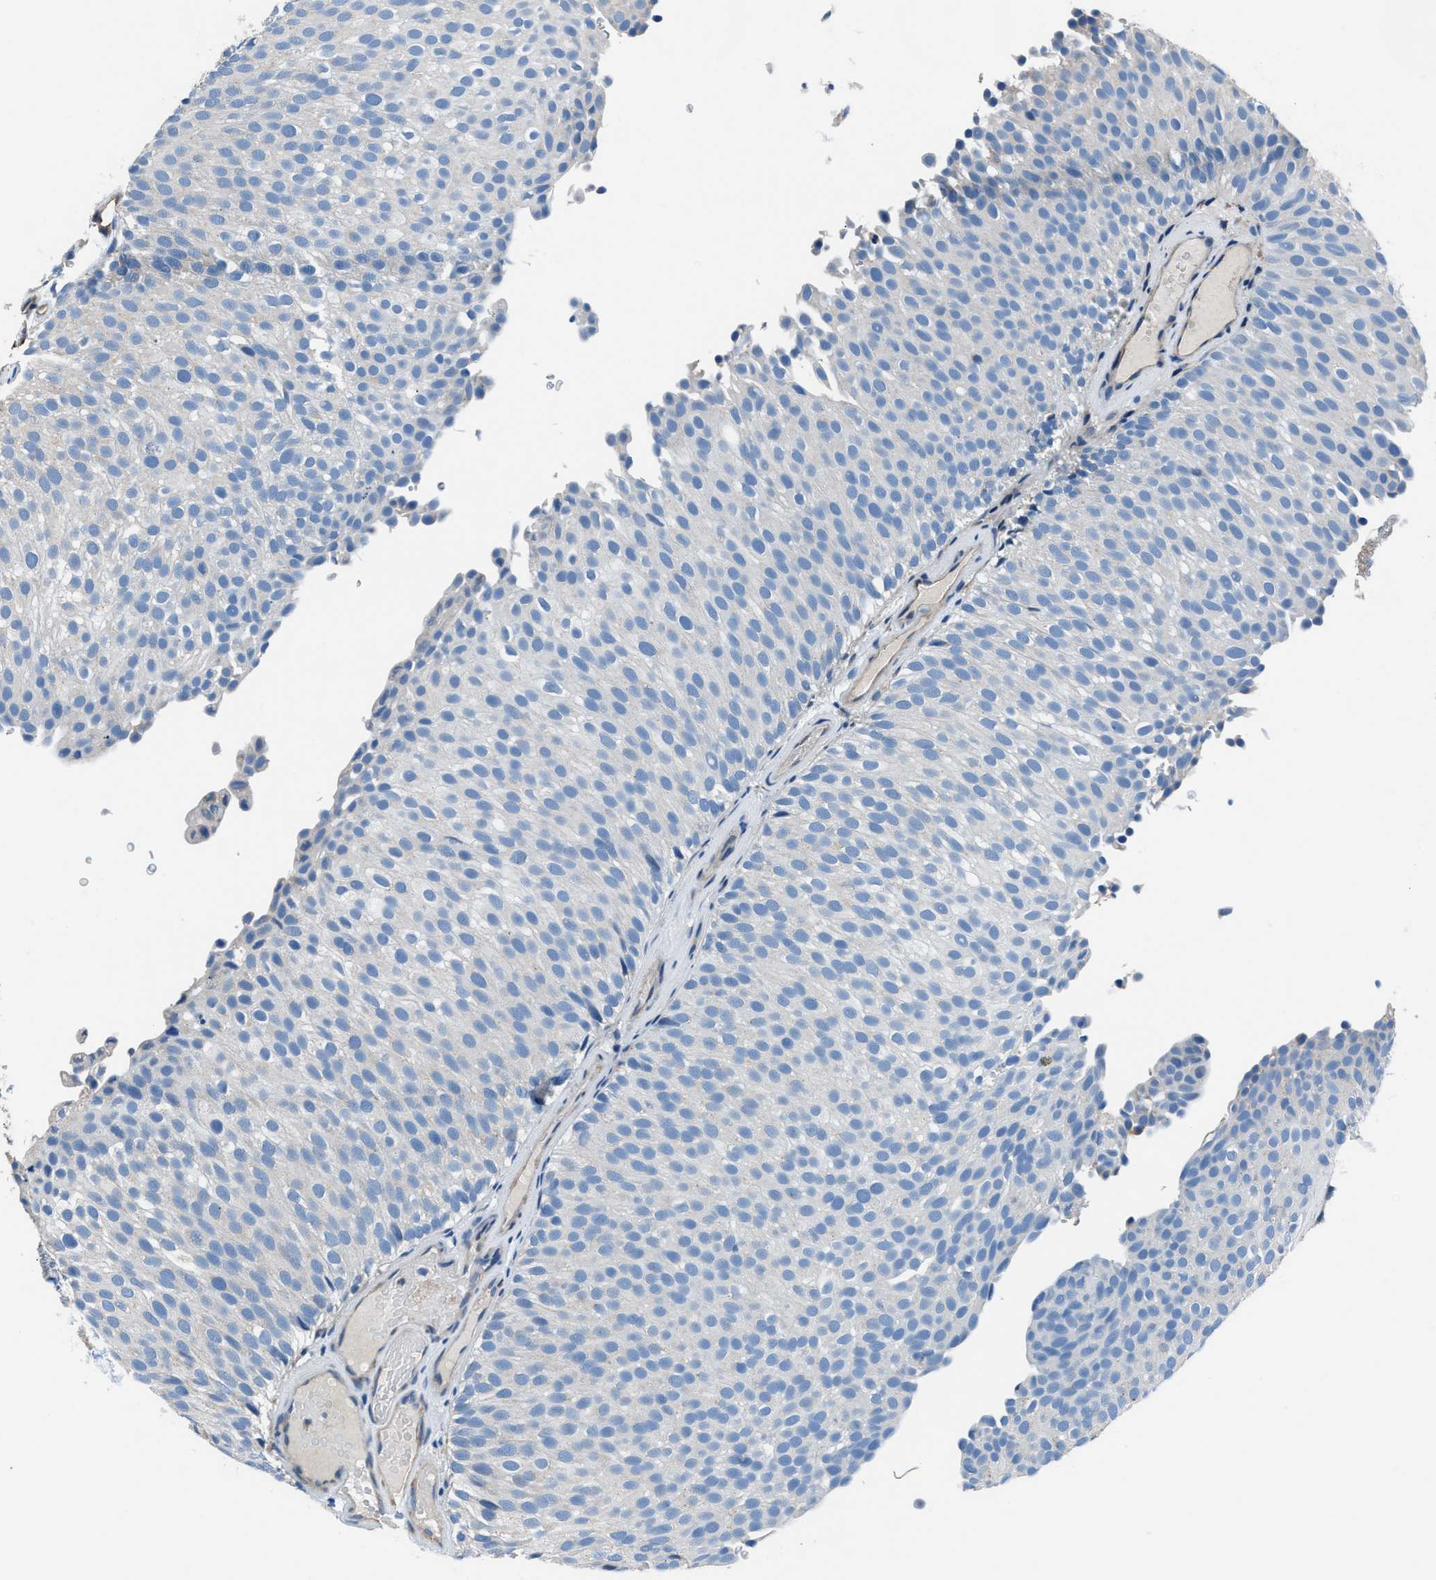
{"staining": {"intensity": "negative", "quantity": "none", "location": "none"}, "tissue": "urothelial cancer", "cell_type": "Tumor cells", "image_type": "cancer", "snomed": [{"axis": "morphology", "description": "Urothelial carcinoma, Low grade"}, {"axis": "topography", "description": "Urinary bladder"}], "caption": "Human low-grade urothelial carcinoma stained for a protein using IHC shows no positivity in tumor cells.", "gene": "PRTFDC1", "patient": {"sex": "male", "age": 78}}